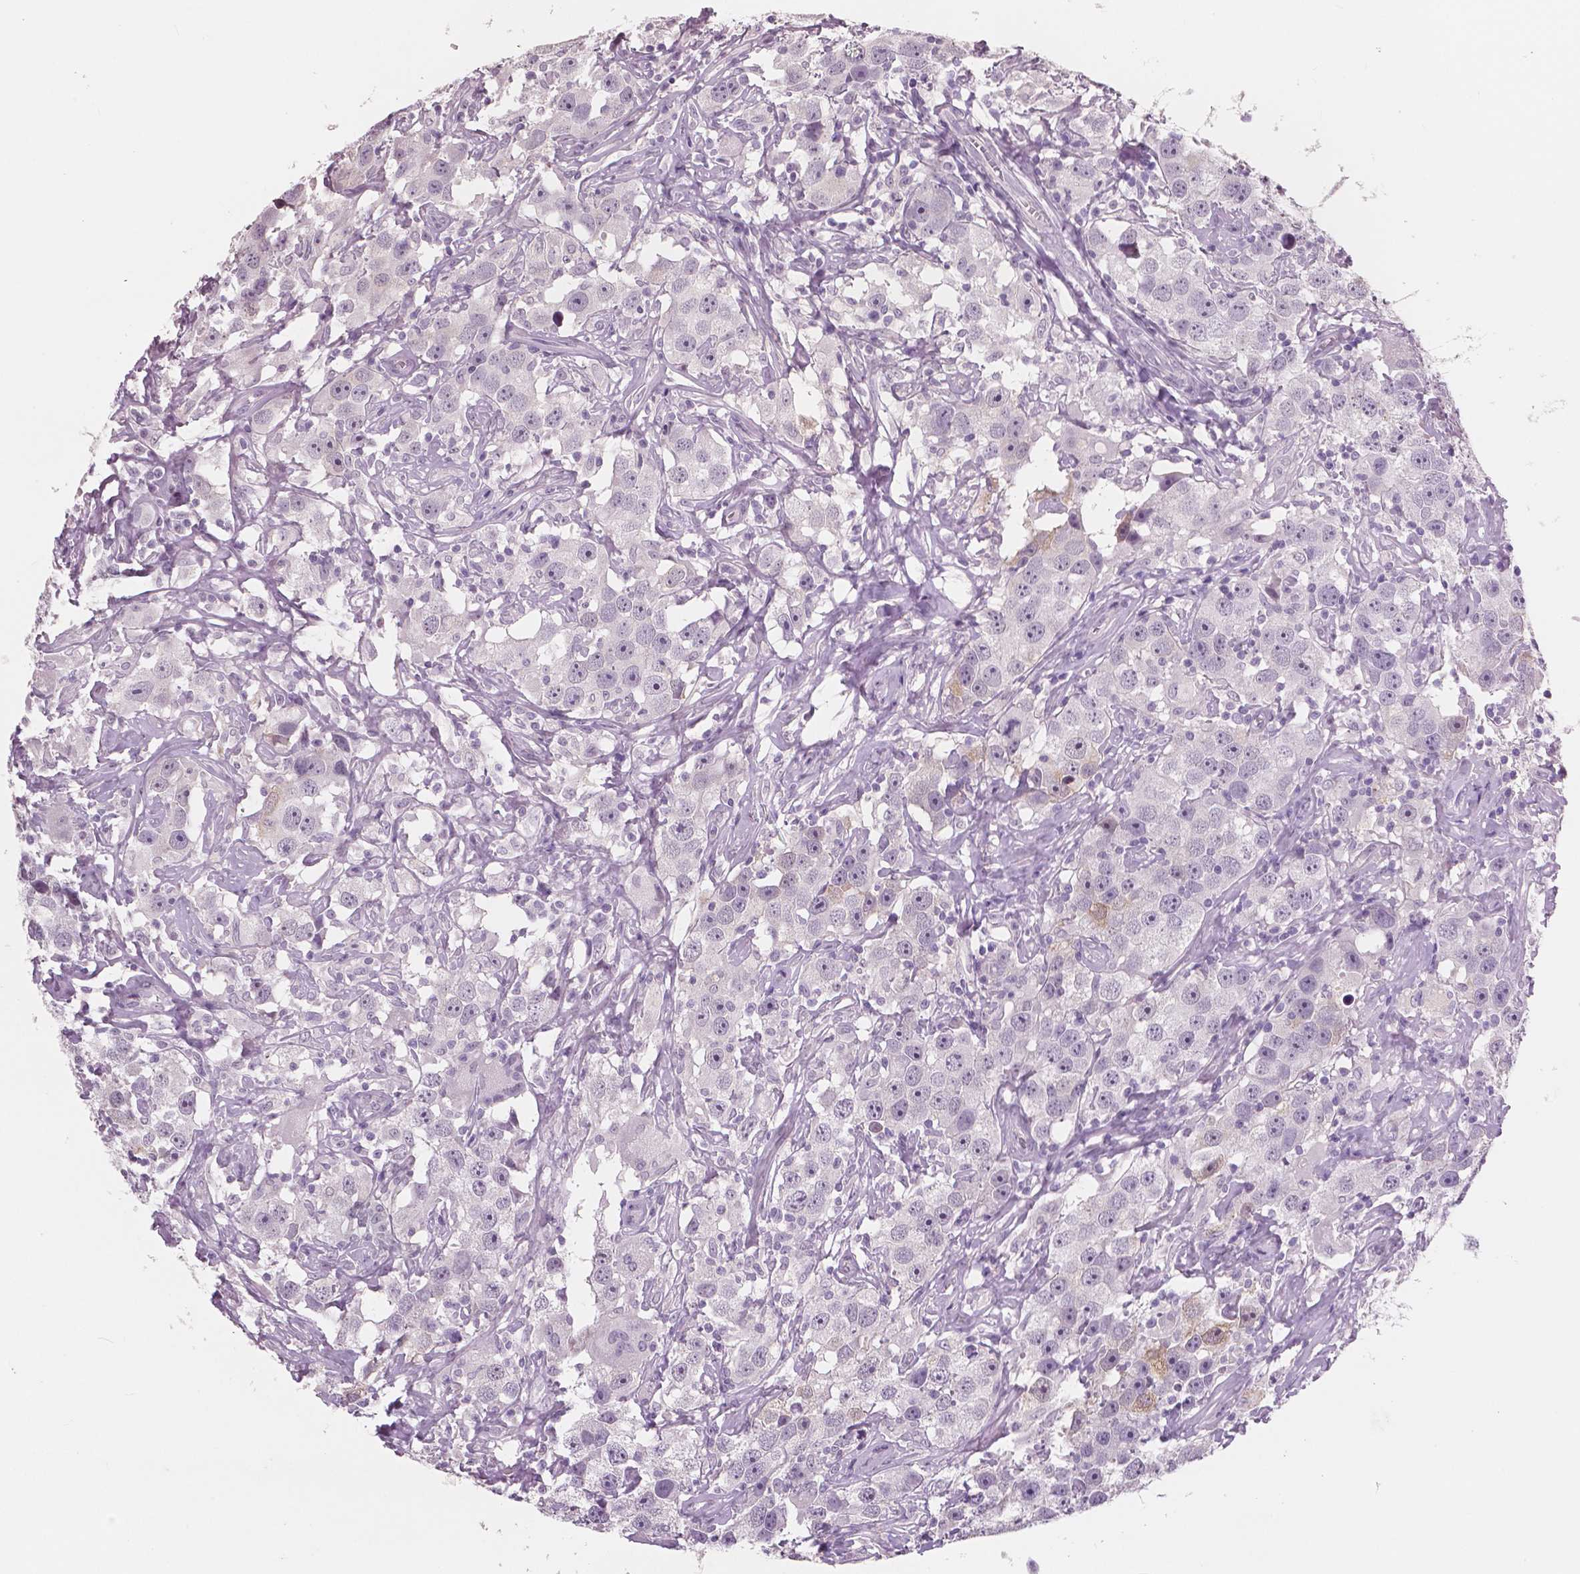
{"staining": {"intensity": "negative", "quantity": "none", "location": "none"}, "tissue": "testis cancer", "cell_type": "Tumor cells", "image_type": "cancer", "snomed": [{"axis": "morphology", "description": "Seminoma, NOS"}, {"axis": "topography", "description": "Testis"}], "caption": "Human testis cancer stained for a protein using immunohistochemistry shows no expression in tumor cells.", "gene": "NECAB1", "patient": {"sex": "male", "age": 49}}